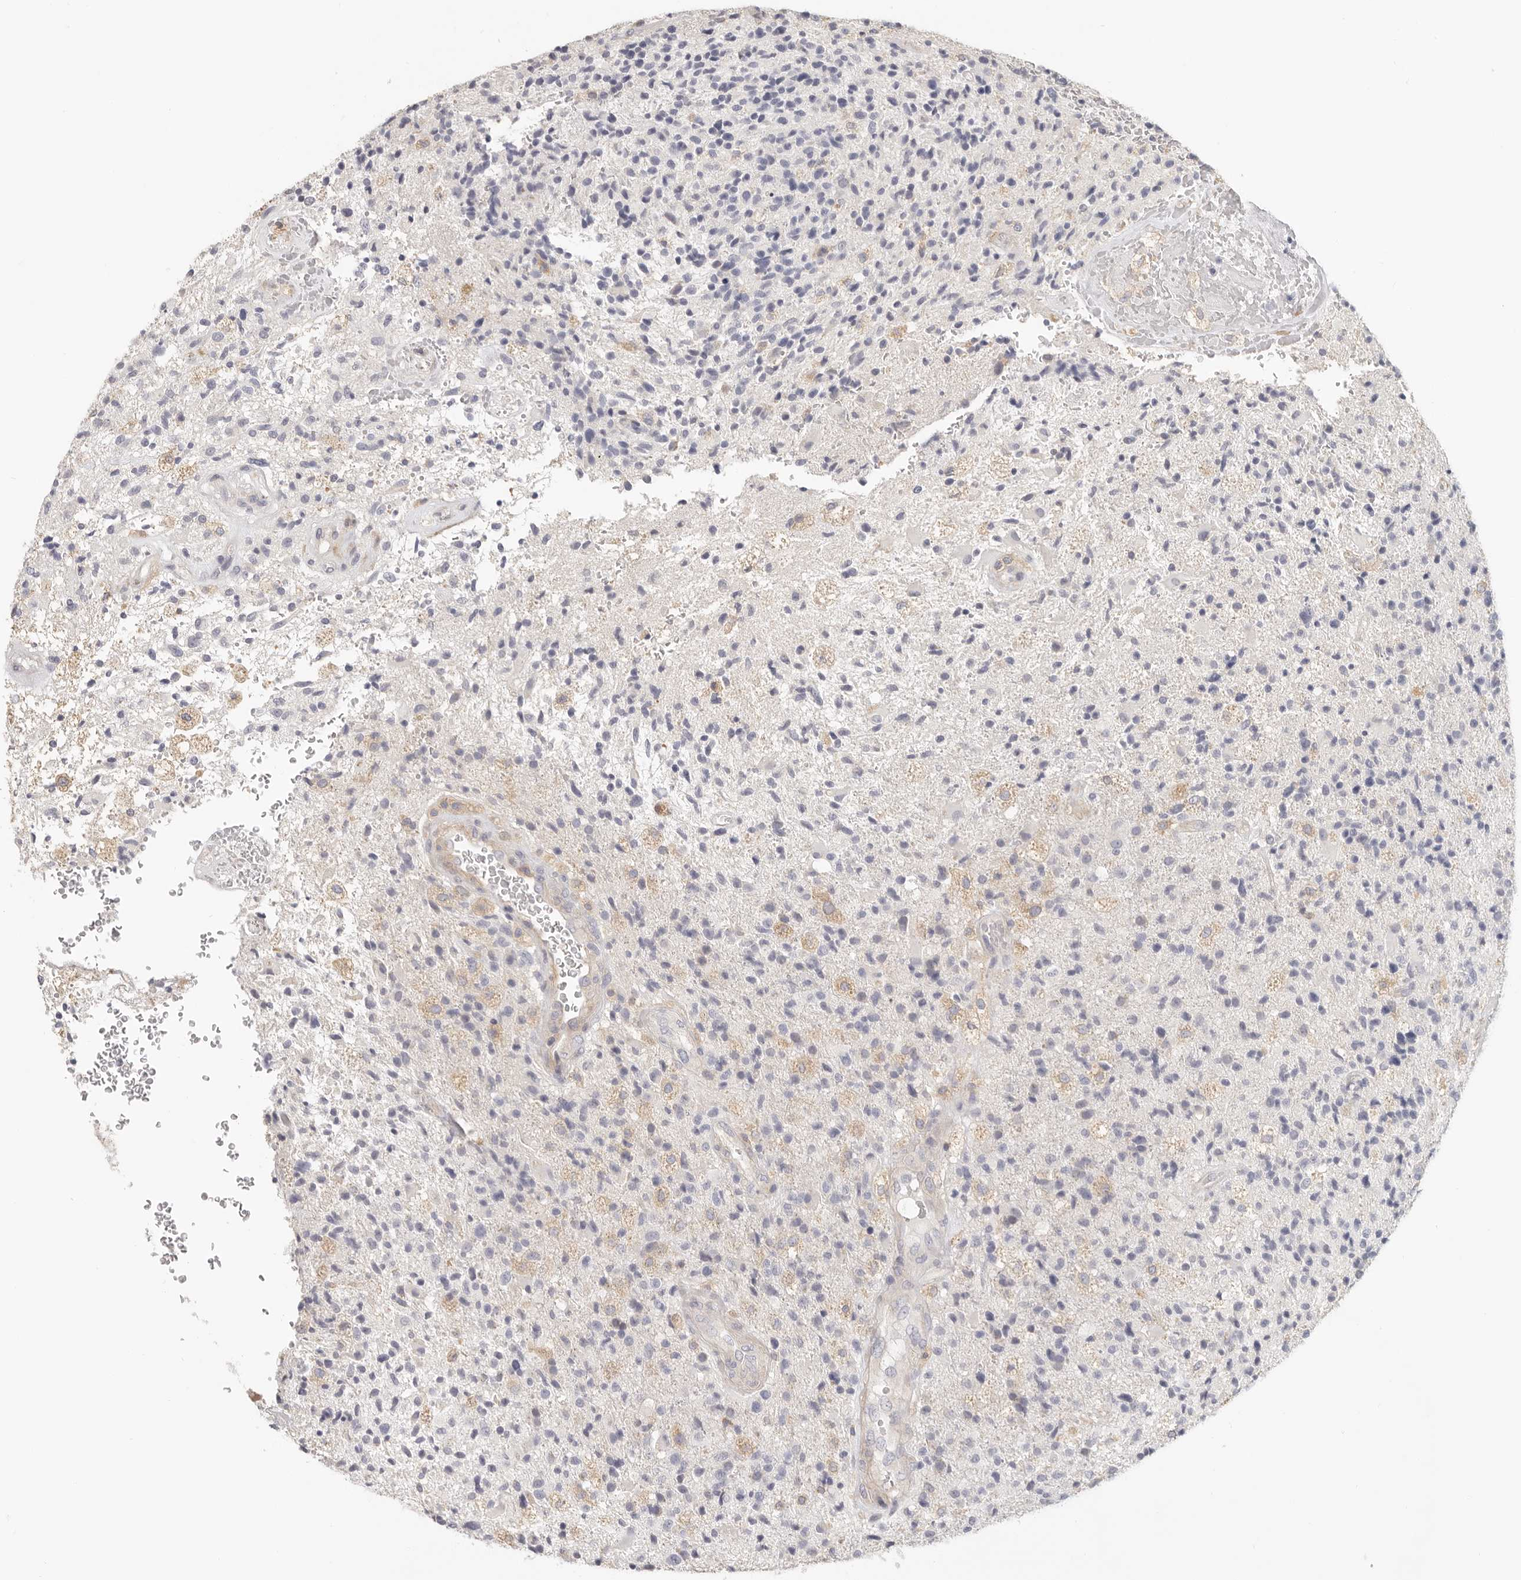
{"staining": {"intensity": "negative", "quantity": "none", "location": "none"}, "tissue": "glioma", "cell_type": "Tumor cells", "image_type": "cancer", "snomed": [{"axis": "morphology", "description": "Glioma, malignant, High grade"}, {"axis": "topography", "description": "Brain"}], "caption": "Immunohistochemistry (IHC) histopathology image of neoplastic tissue: human malignant high-grade glioma stained with DAB exhibits no significant protein expression in tumor cells. Nuclei are stained in blue.", "gene": "ANXA9", "patient": {"sex": "male", "age": 72}}